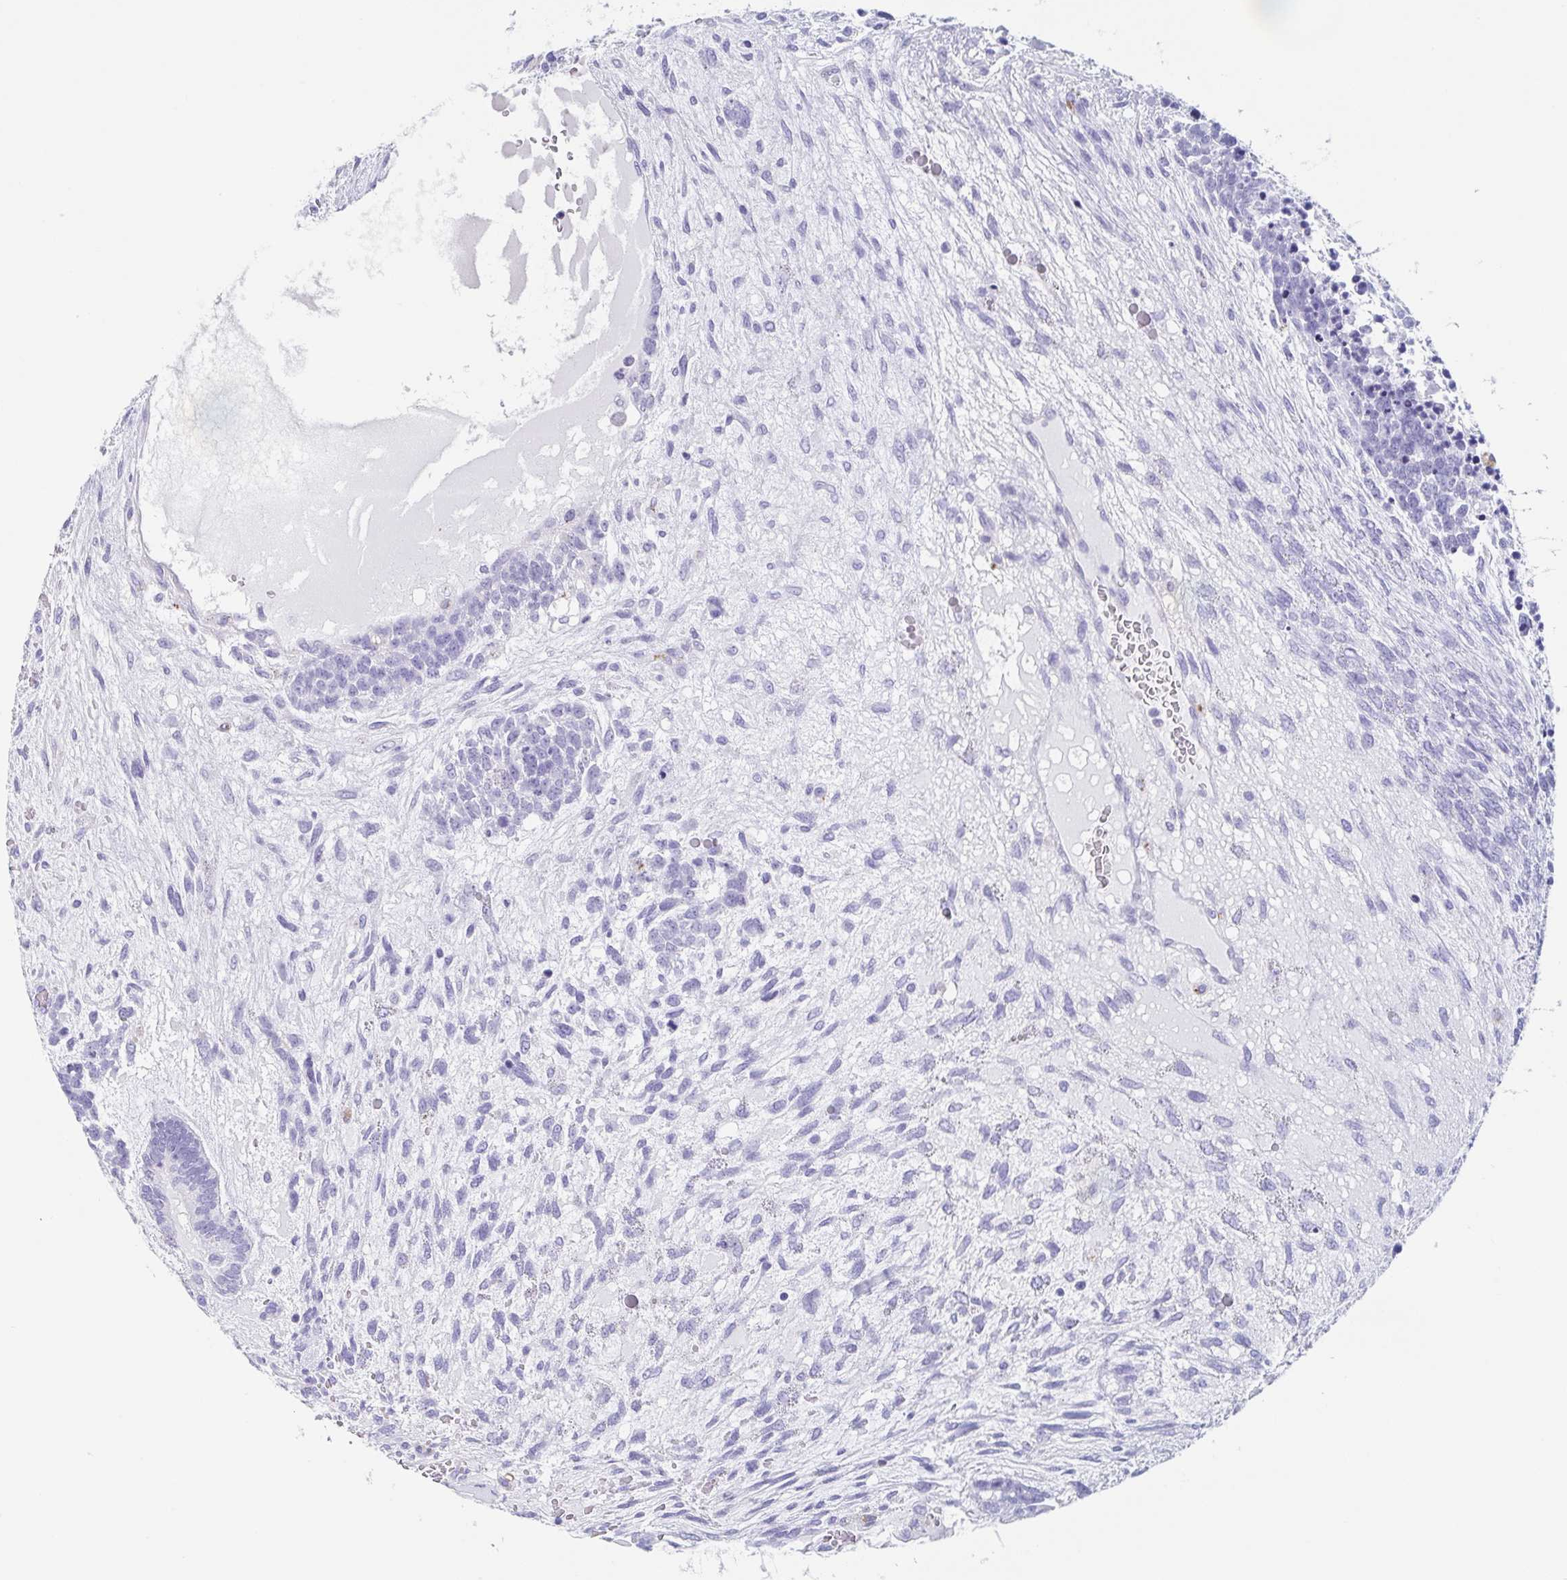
{"staining": {"intensity": "negative", "quantity": "none", "location": "none"}, "tissue": "testis cancer", "cell_type": "Tumor cells", "image_type": "cancer", "snomed": [{"axis": "morphology", "description": "Carcinoma, Embryonal, NOS"}, {"axis": "topography", "description": "Testis"}], "caption": "A photomicrograph of testis cancer stained for a protein displays no brown staining in tumor cells. (DAB (3,3'-diaminobenzidine) immunohistochemistry, high magnification).", "gene": "TAGLN3", "patient": {"sex": "male", "age": 23}}